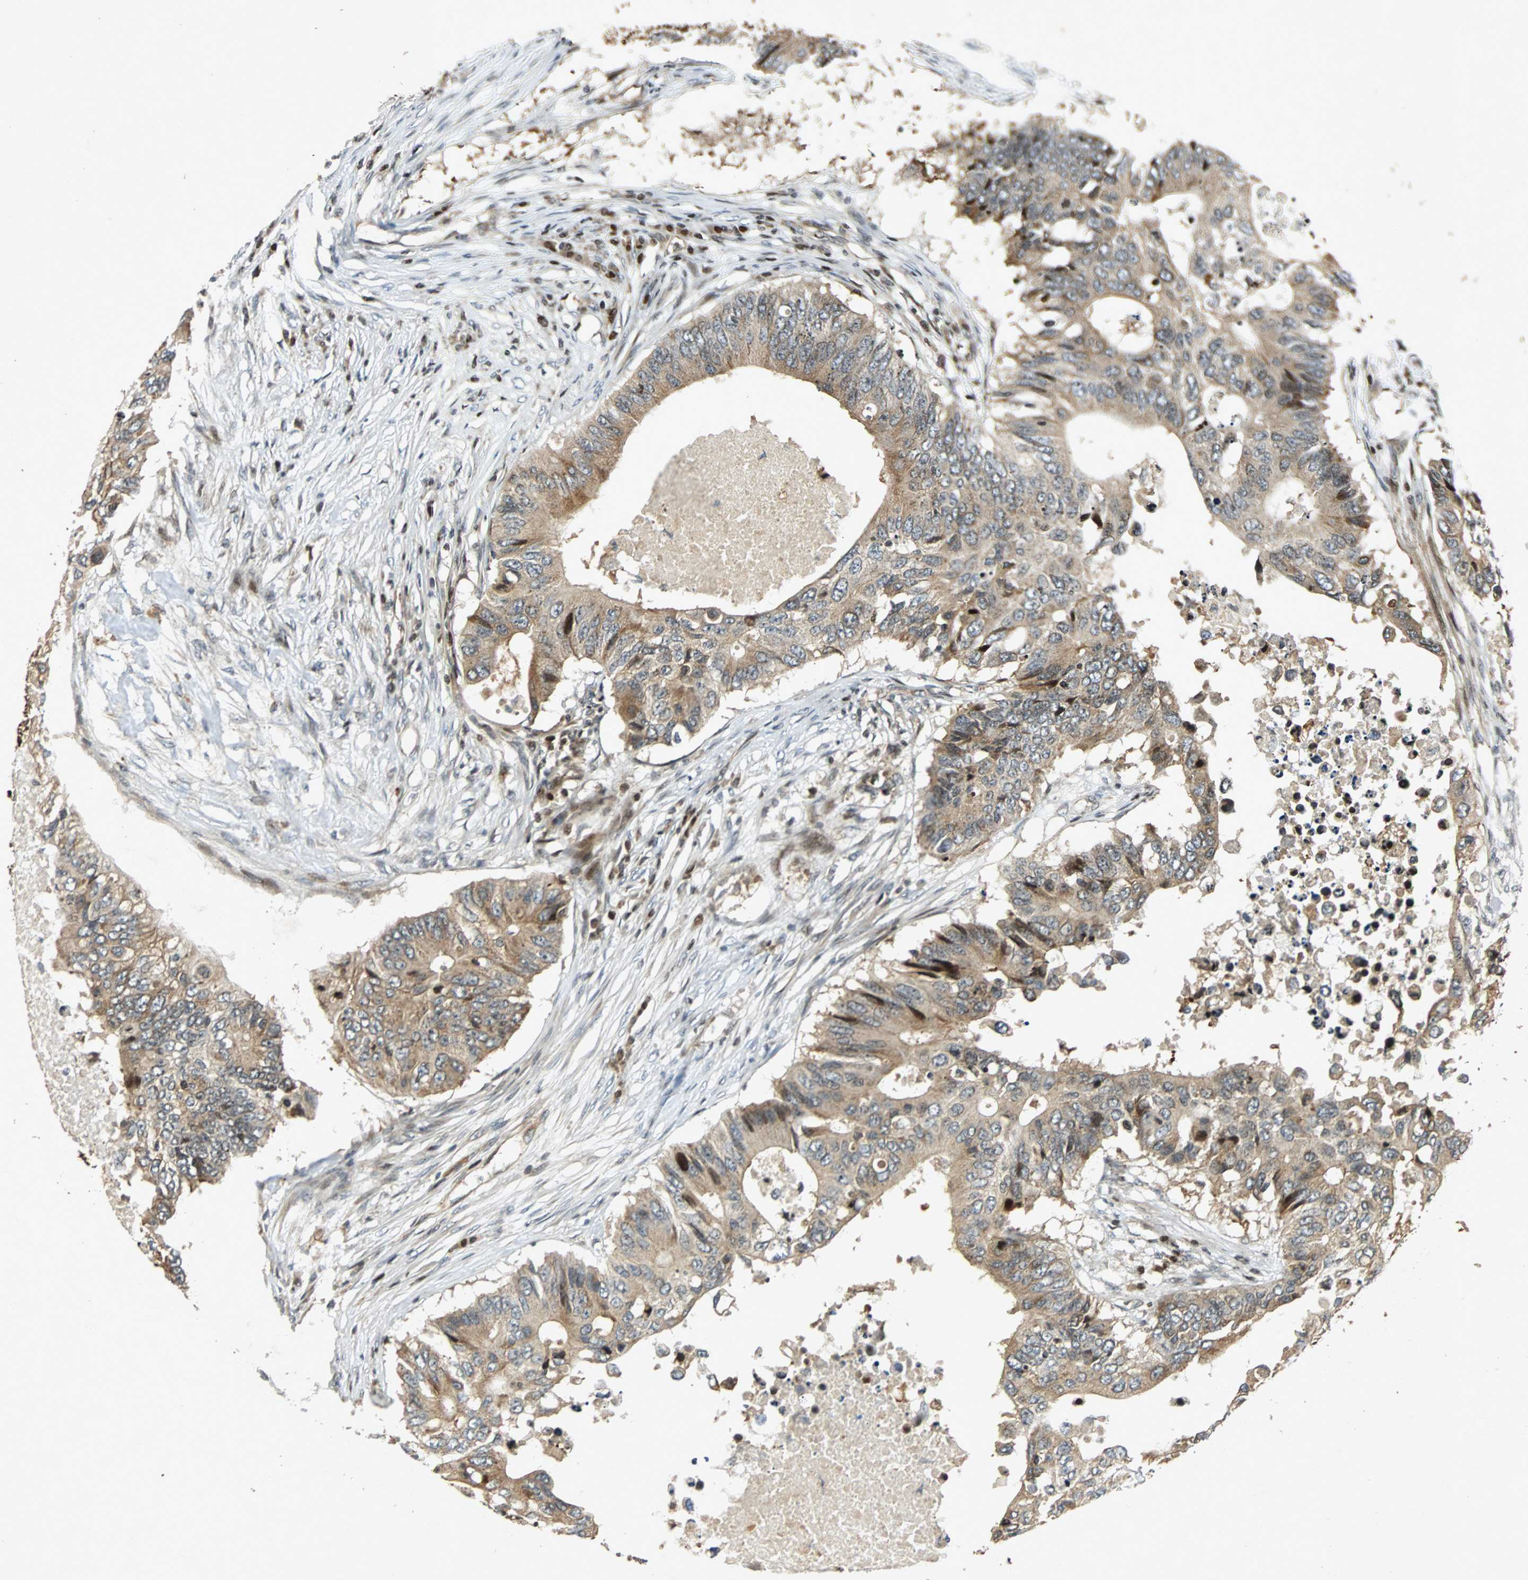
{"staining": {"intensity": "moderate", "quantity": "25%-75%", "location": "cytoplasmic/membranous"}, "tissue": "colorectal cancer", "cell_type": "Tumor cells", "image_type": "cancer", "snomed": [{"axis": "morphology", "description": "Adenocarcinoma, NOS"}, {"axis": "topography", "description": "Colon"}], "caption": "Colorectal adenocarcinoma stained with DAB immunohistochemistry (IHC) demonstrates medium levels of moderate cytoplasmic/membranous staining in approximately 25%-75% of tumor cells.", "gene": "TUBA4A", "patient": {"sex": "male", "age": 71}}